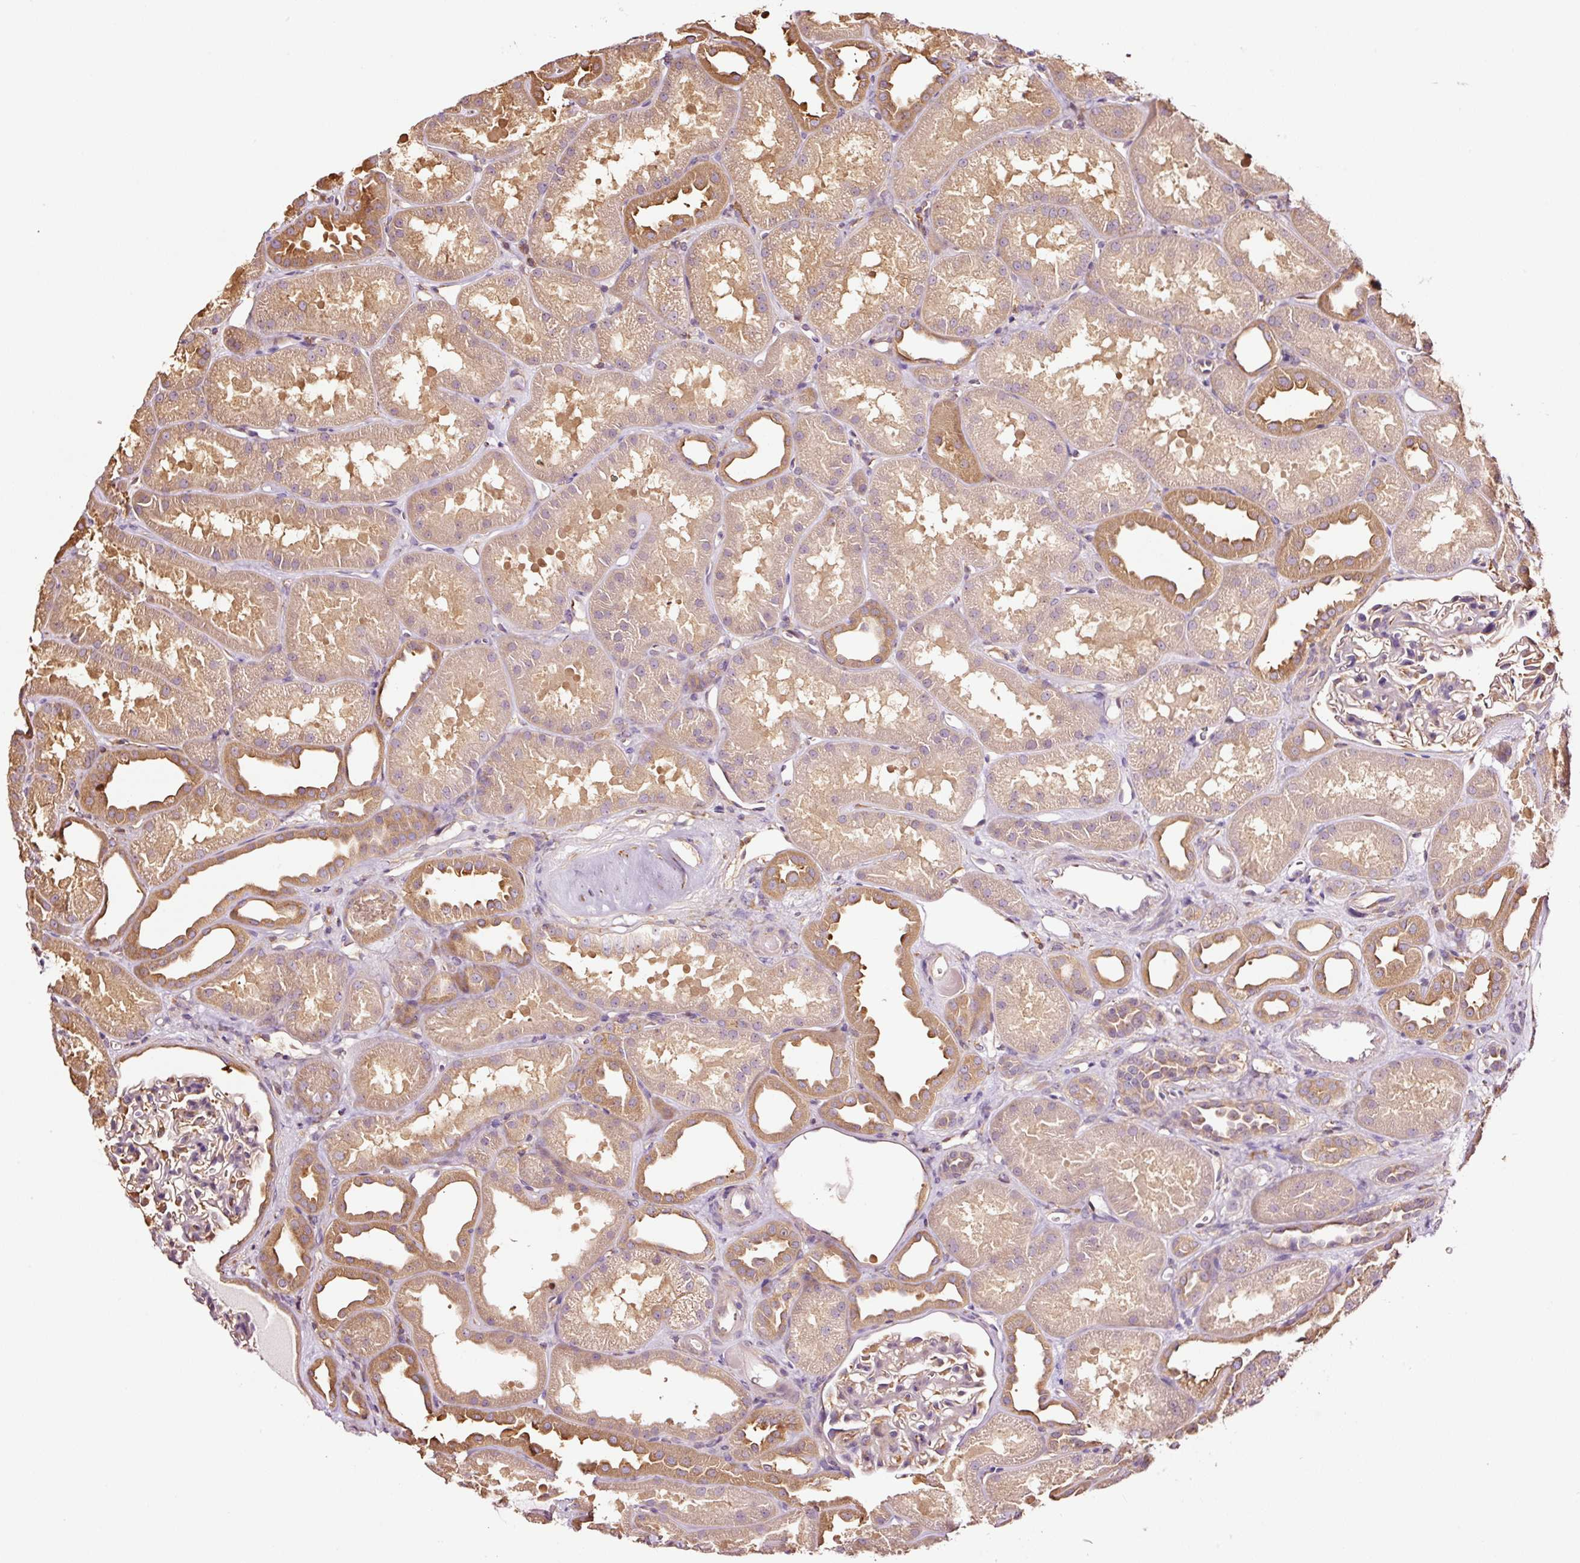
{"staining": {"intensity": "moderate", "quantity": "<25%", "location": "cytoplasmic/membranous"}, "tissue": "kidney", "cell_type": "Cells in glomeruli", "image_type": "normal", "snomed": [{"axis": "morphology", "description": "Normal tissue, NOS"}, {"axis": "topography", "description": "Kidney"}], "caption": "Protein staining displays moderate cytoplasmic/membranous staining in about <25% of cells in glomeruli in benign kidney. (Stains: DAB in brown, nuclei in blue, Microscopy: brightfield microscopy at high magnification).", "gene": "METAP1", "patient": {"sex": "male", "age": 61}}